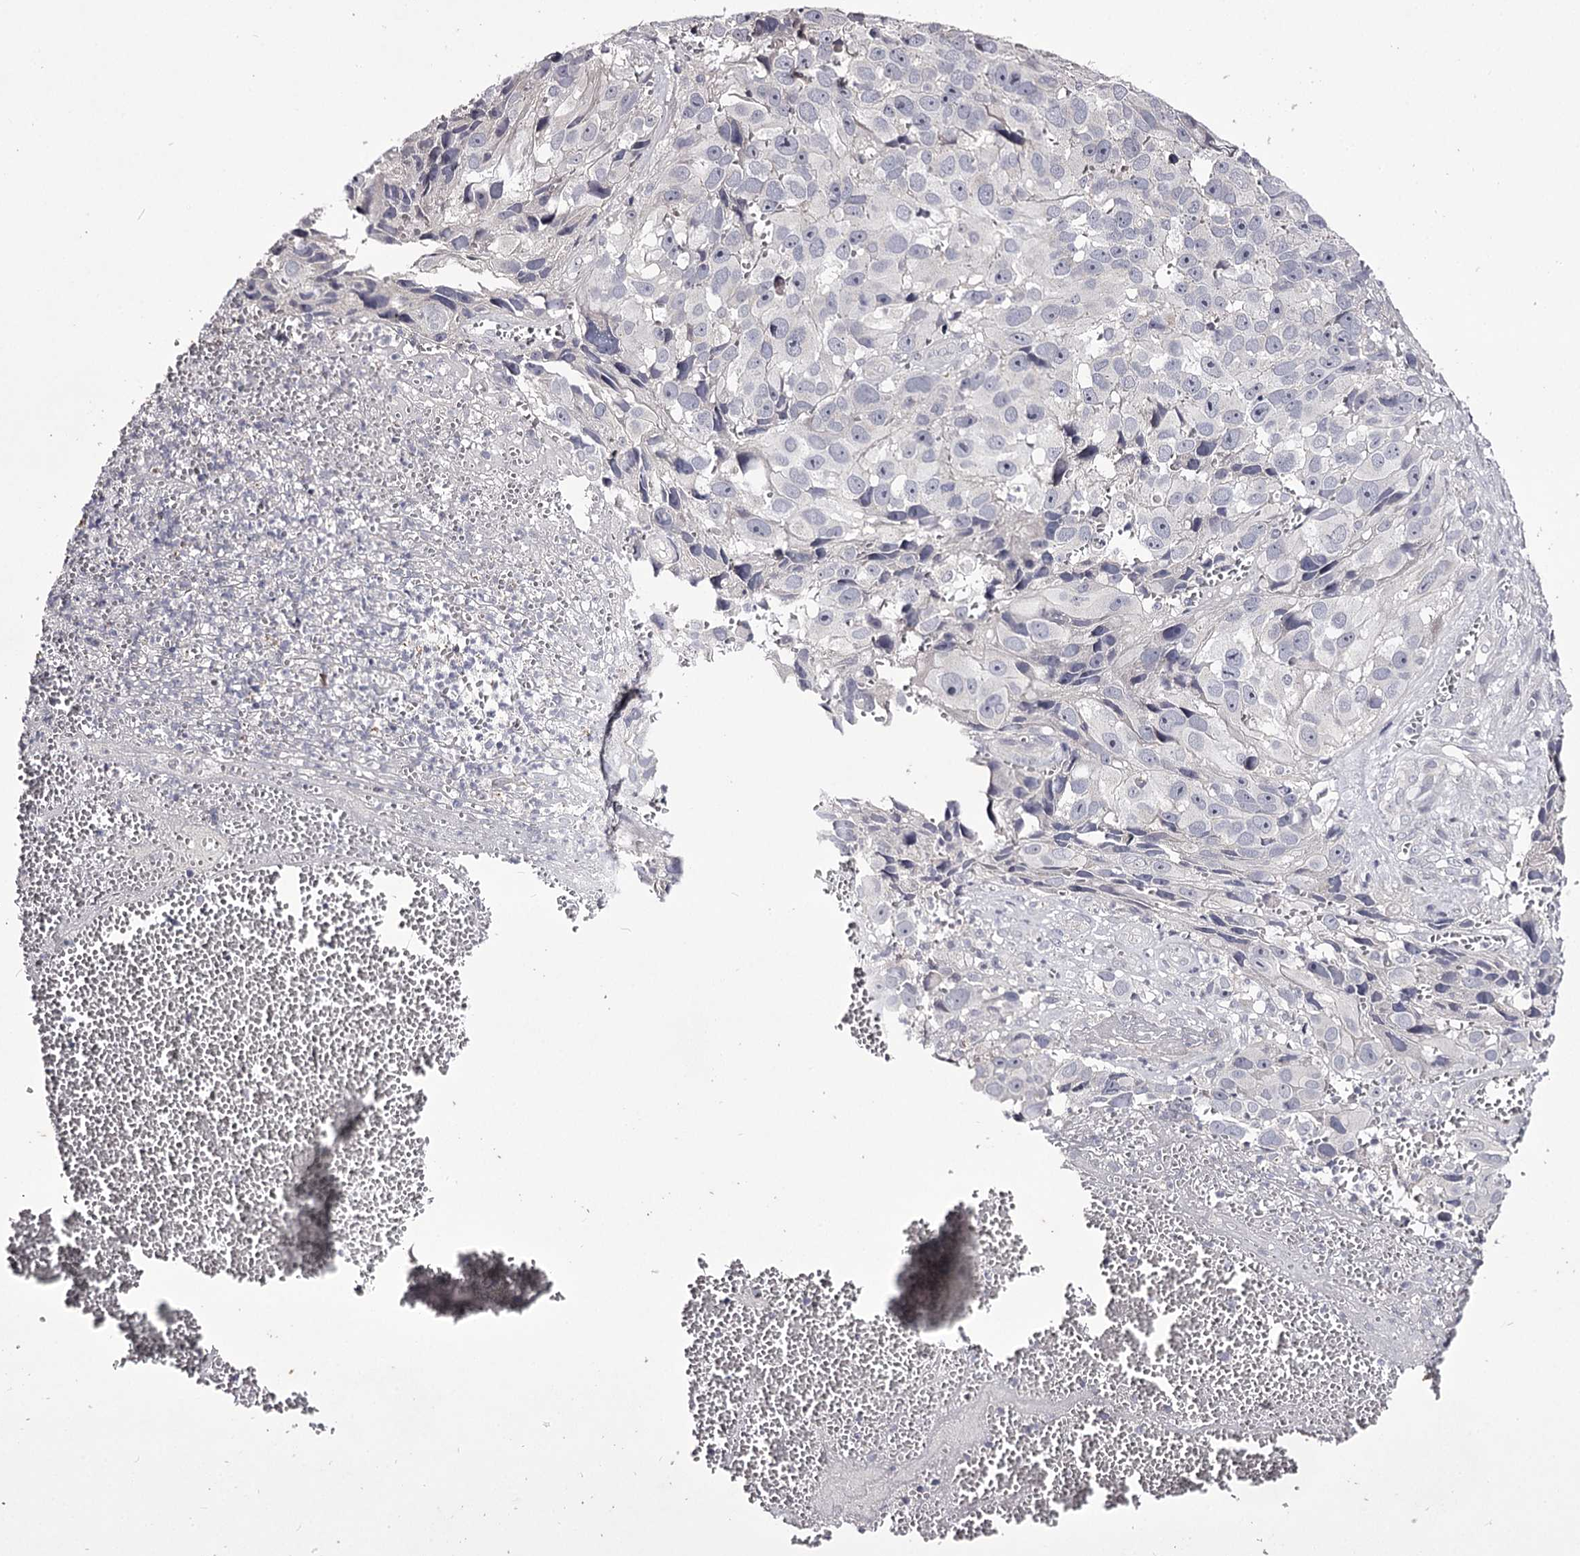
{"staining": {"intensity": "negative", "quantity": "none", "location": "none"}, "tissue": "melanoma", "cell_type": "Tumor cells", "image_type": "cancer", "snomed": [{"axis": "morphology", "description": "Malignant melanoma, NOS"}, {"axis": "topography", "description": "Skin"}], "caption": "DAB (3,3'-diaminobenzidine) immunohistochemical staining of human malignant melanoma reveals no significant staining in tumor cells.", "gene": "PRM2", "patient": {"sex": "male", "age": 84}}